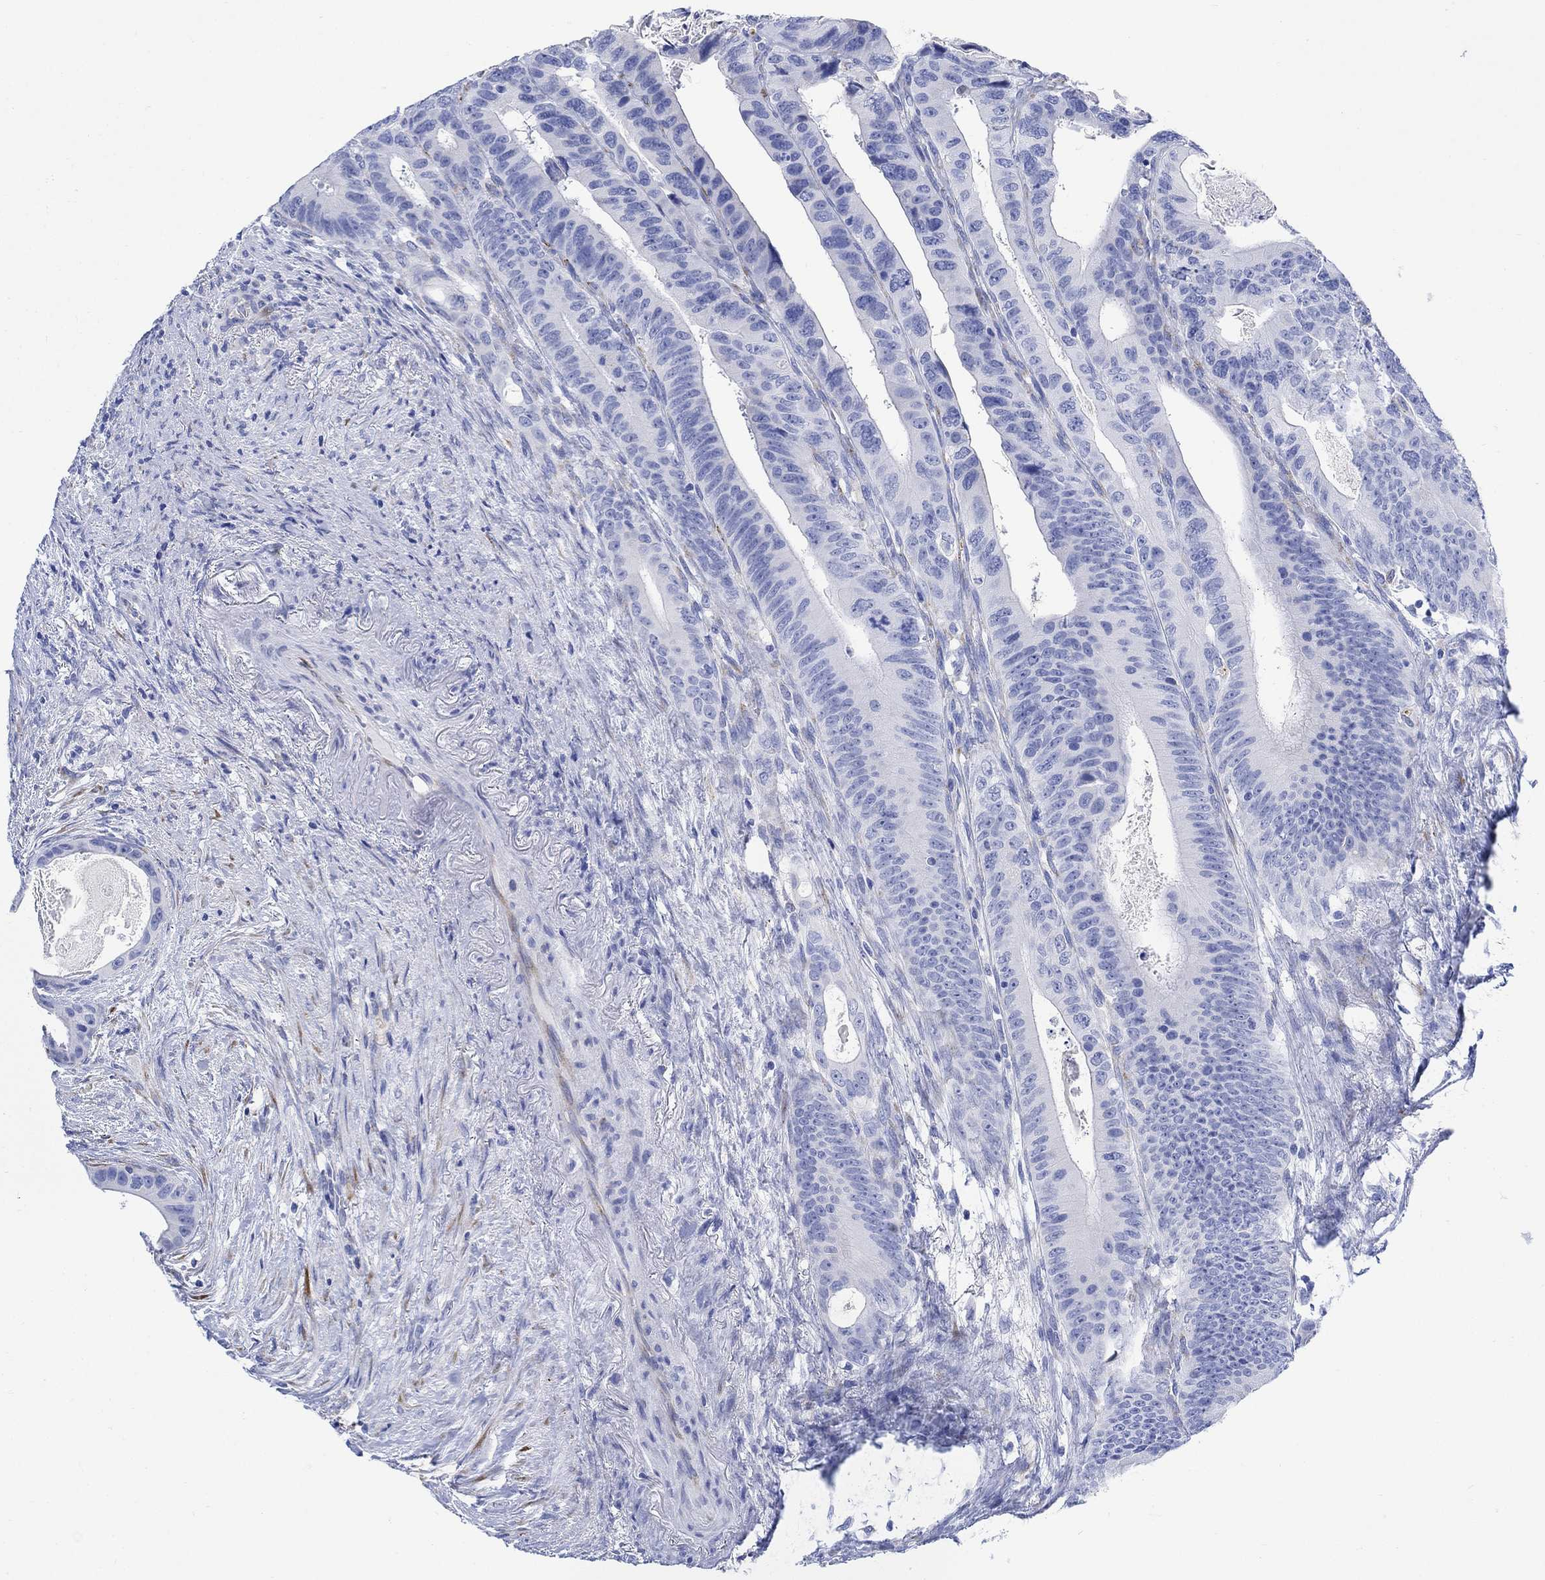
{"staining": {"intensity": "negative", "quantity": "none", "location": "none"}, "tissue": "colorectal cancer", "cell_type": "Tumor cells", "image_type": "cancer", "snomed": [{"axis": "morphology", "description": "Adenocarcinoma, NOS"}, {"axis": "topography", "description": "Rectum"}], "caption": "This is an IHC histopathology image of adenocarcinoma (colorectal). There is no staining in tumor cells.", "gene": "MYL1", "patient": {"sex": "male", "age": 64}}